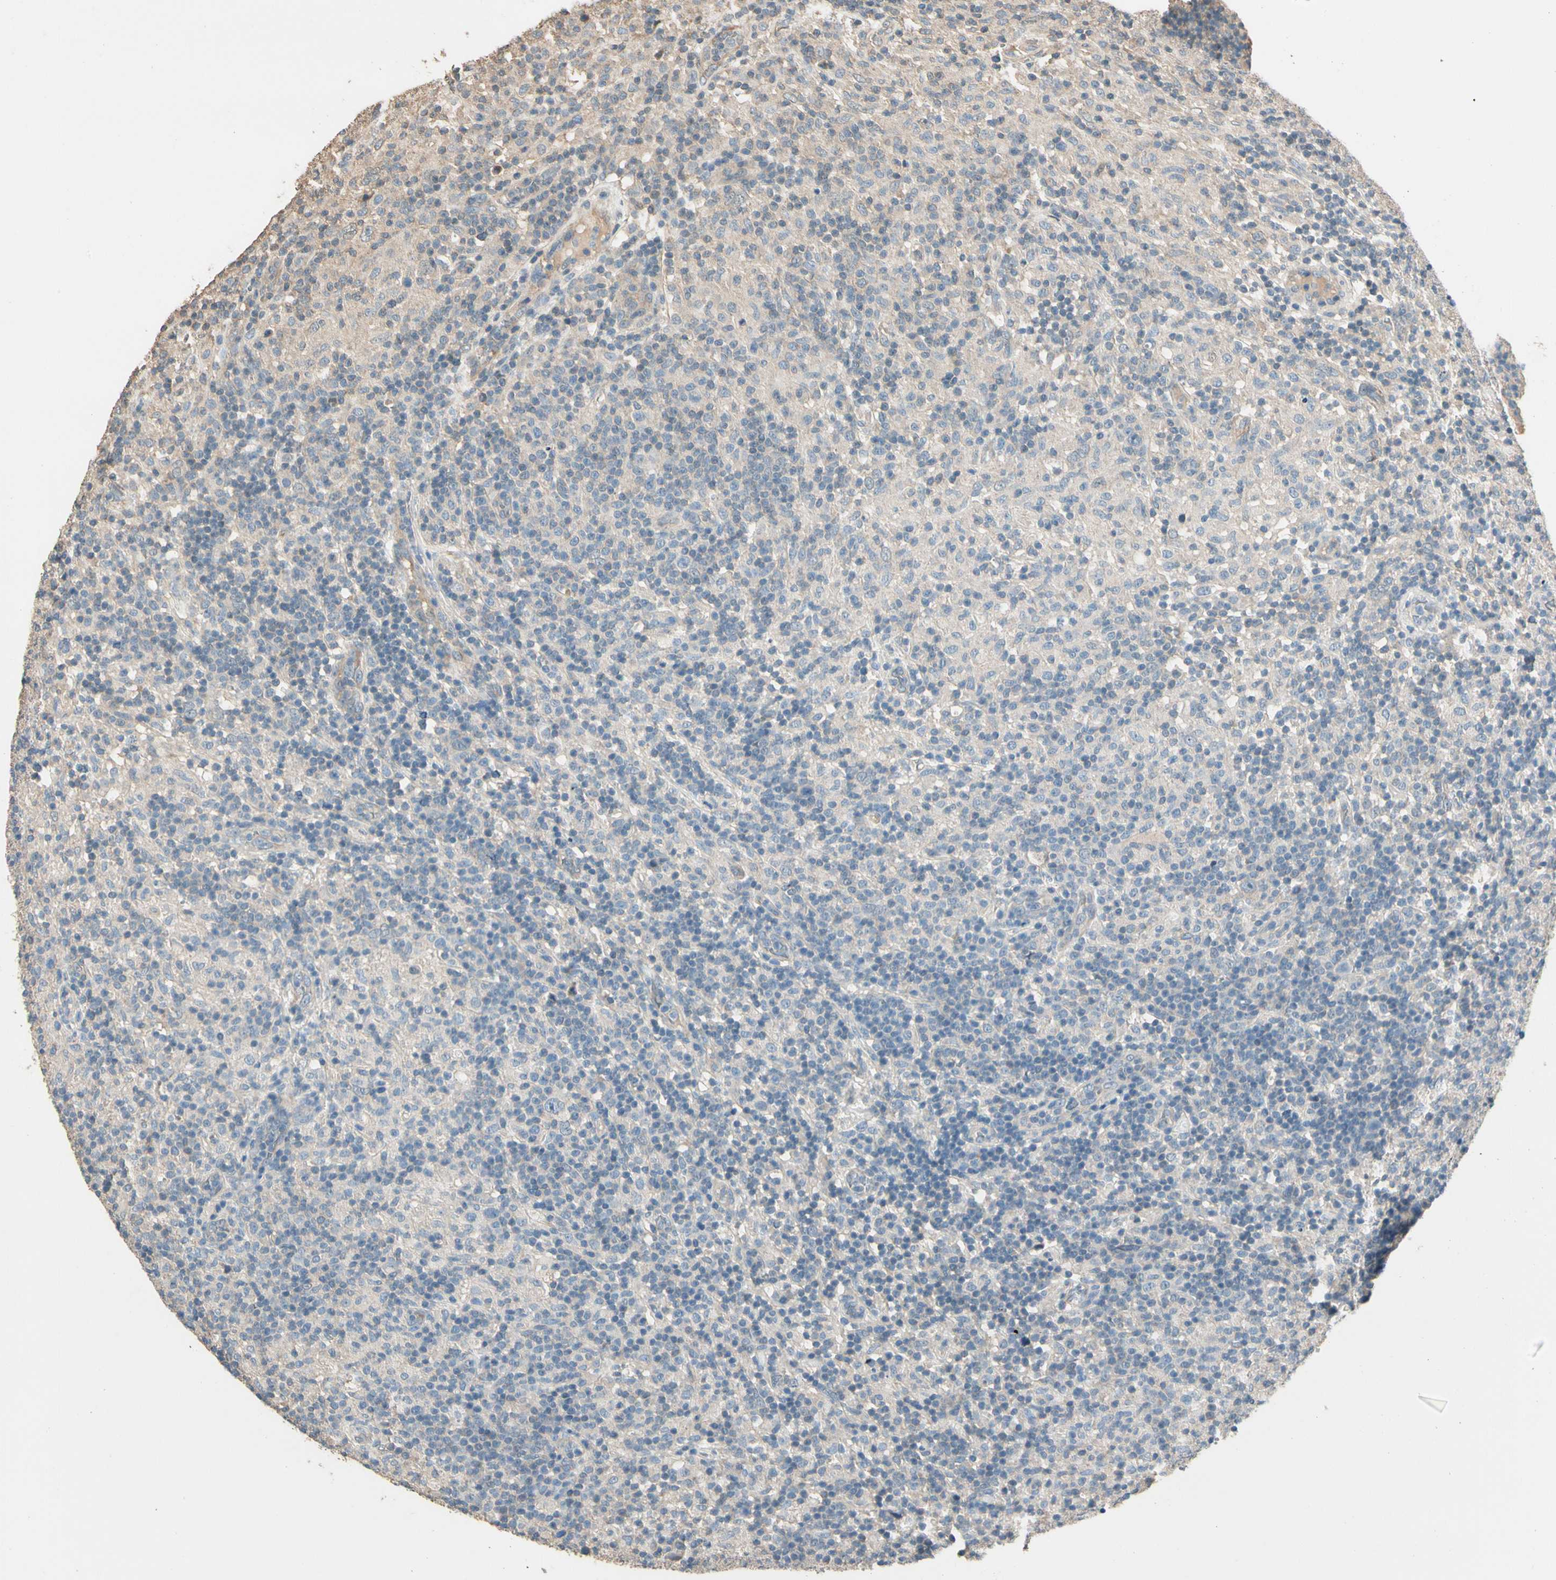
{"staining": {"intensity": "weak", "quantity": "25%-75%", "location": "cytoplasmic/membranous"}, "tissue": "lymphoma", "cell_type": "Tumor cells", "image_type": "cancer", "snomed": [{"axis": "morphology", "description": "Hodgkin's disease, NOS"}, {"axis": "topography", "description": "Lymph node"}], "caption": "This photomicrograph displays Hodgkin's disease stained with immunohistochemistry to label a protein in brown. The cytoplasmic/membranous of tumor cells show weak positivity for the protein. Nuclei are counter-stained blue.", "gene": "CDH6", "patient": {"sex": "male", "age": 70}}